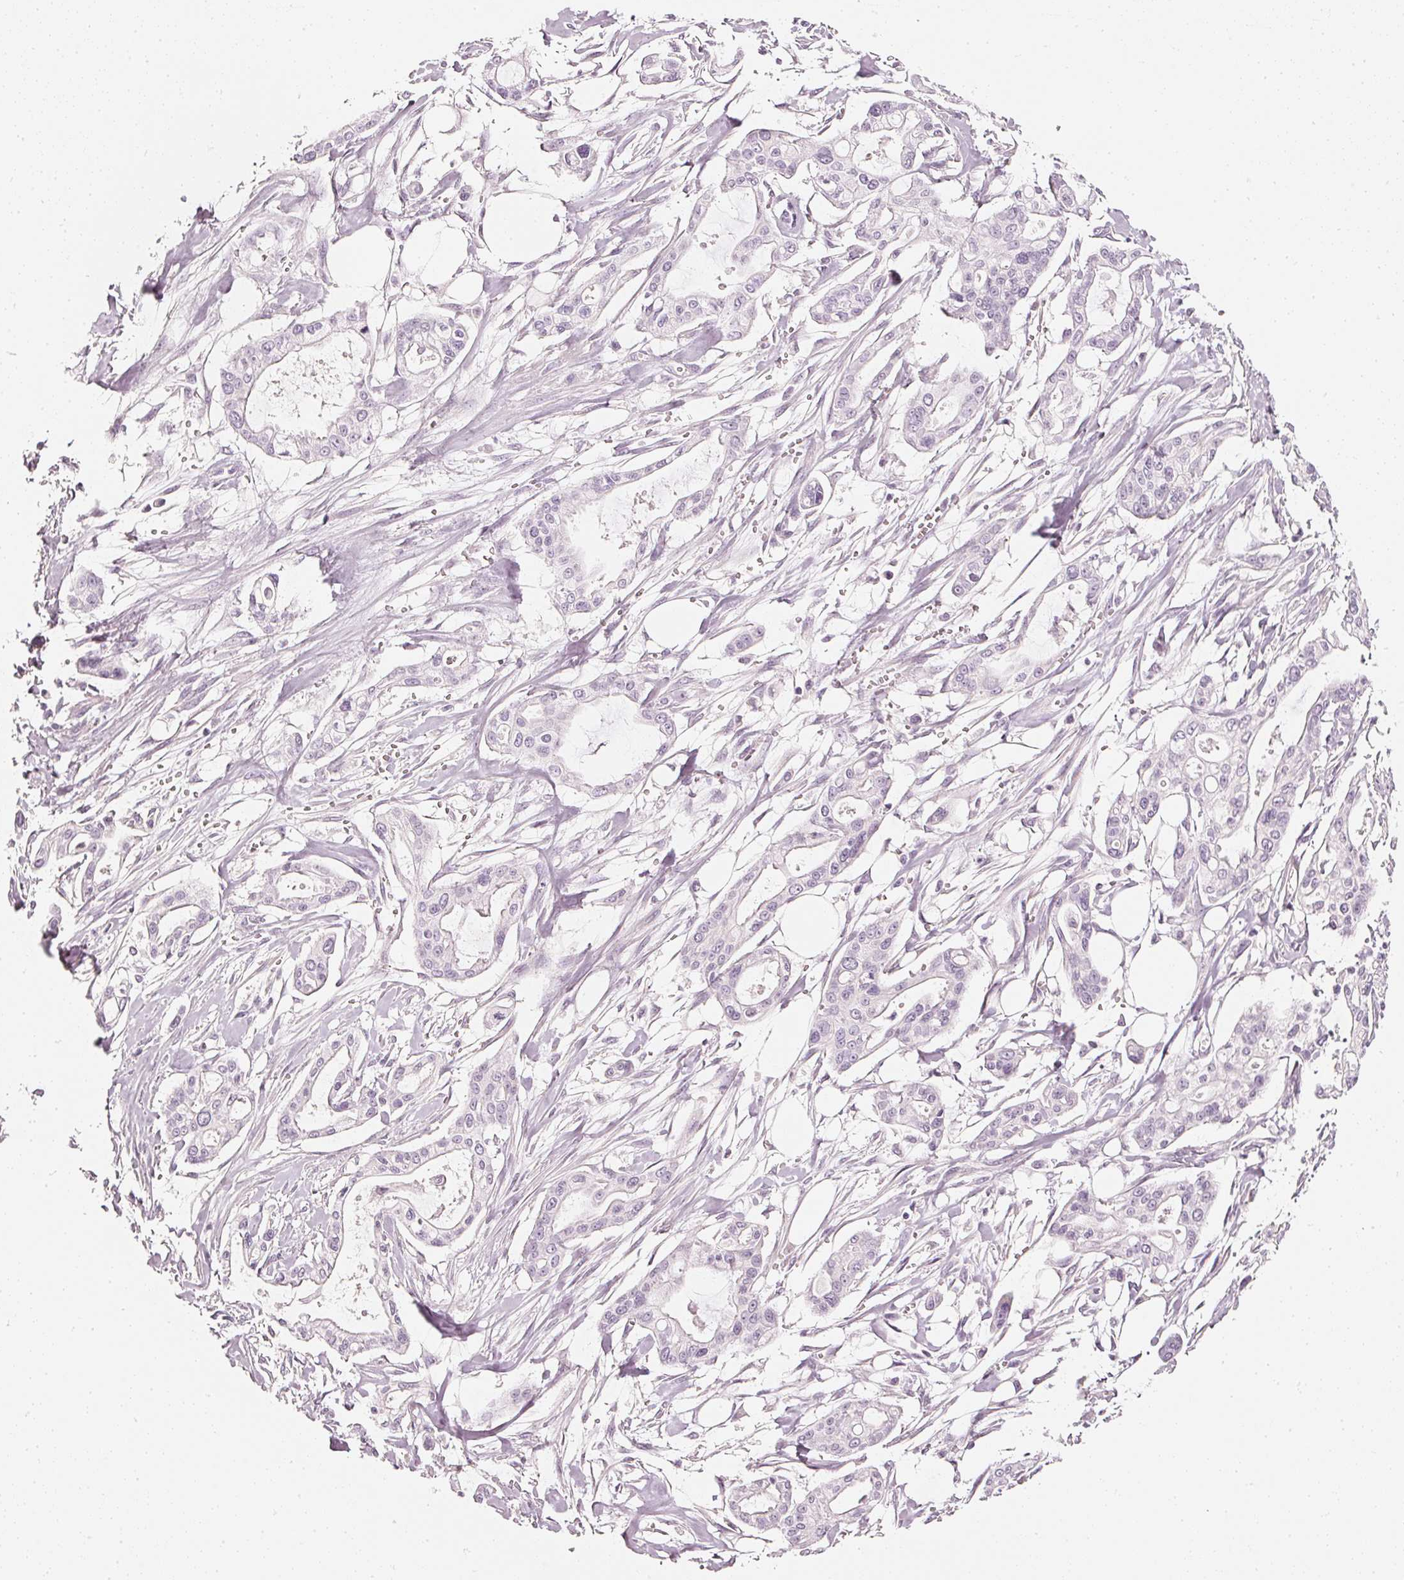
{"staining": {"intensity": "negative", "quantity": "none", "location": "none"}, "tissue": "pancreatic cancer", "cell_type": "Tumor cells", "image_type": "cancer", "snomed": [{"axis": "morphology", "description": "Adenocarcinoma, NOS"}, {"axis": "topography", "description": "Pancreas"}], "caption": "This is an immunohistochemistry photomicrograph of human pancreatic cancer (adenocarcinoma). There is no staining in tumor cells.", "gene": "CNP", "patient": {"sex": "male", "age": 68}}